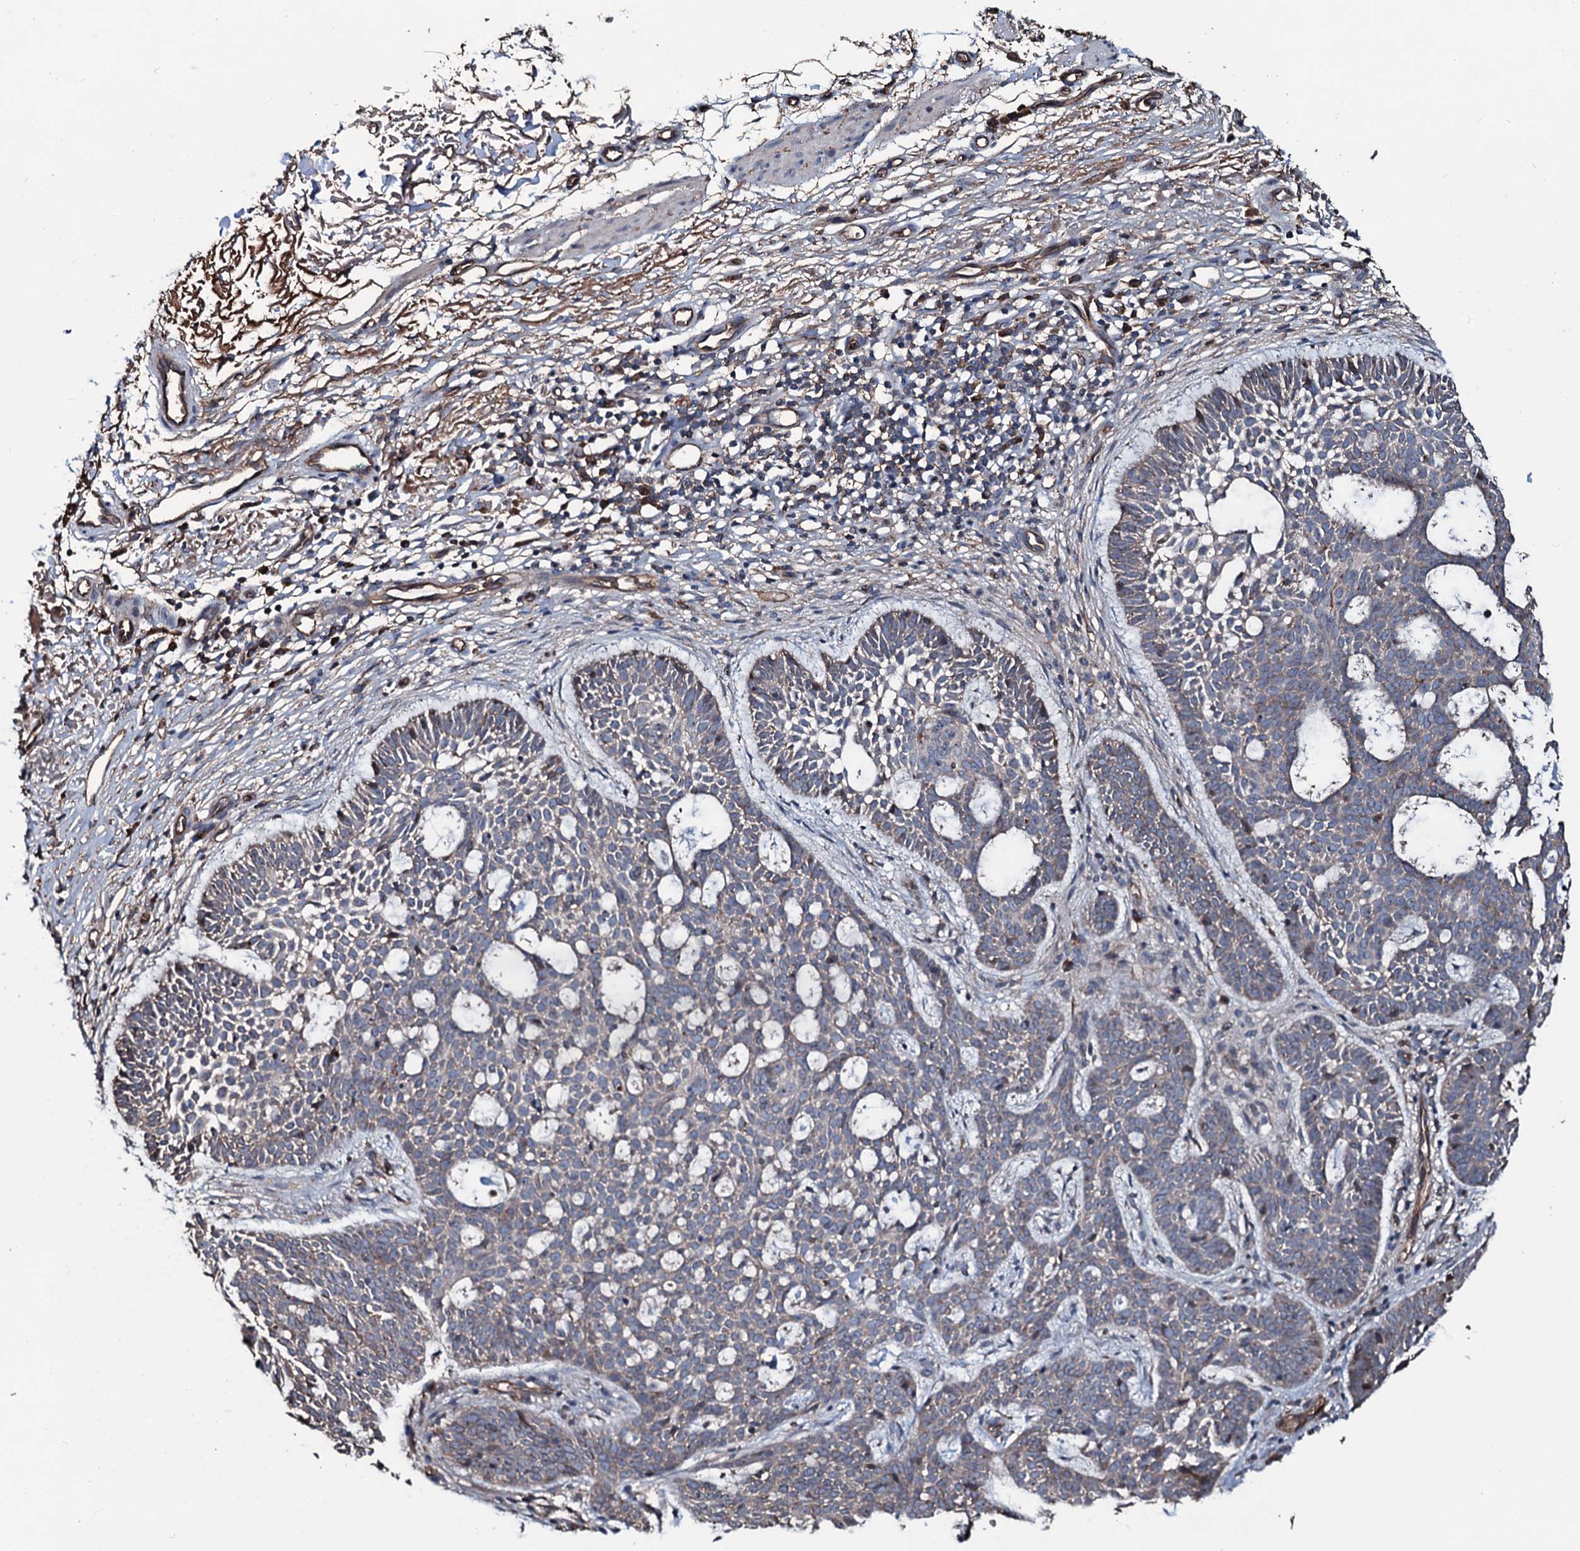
{"staining": {"intensity": "weak", "quantity": "25%-75%", "location": "cytoplasmic/membranous"}, "tissue": "skin cancer", "cell_type": "Tumor cells", "image_type": "cancer", "snomed": [{"axis": "morphology", "description": "Basal cell carcinoma"}, {"axis": "topography", "description": "Skin"}], "caption": "High-power microscopy captured an immunohistochemistry (IHC) micrograph of skin basal cell carcinoma, revealing weak cytoplasmic/membranous positivity in approximately 25%-75% of tumor cells.", "gene": "DMAC2", "patient": {"sex": "male", "age": 85}}